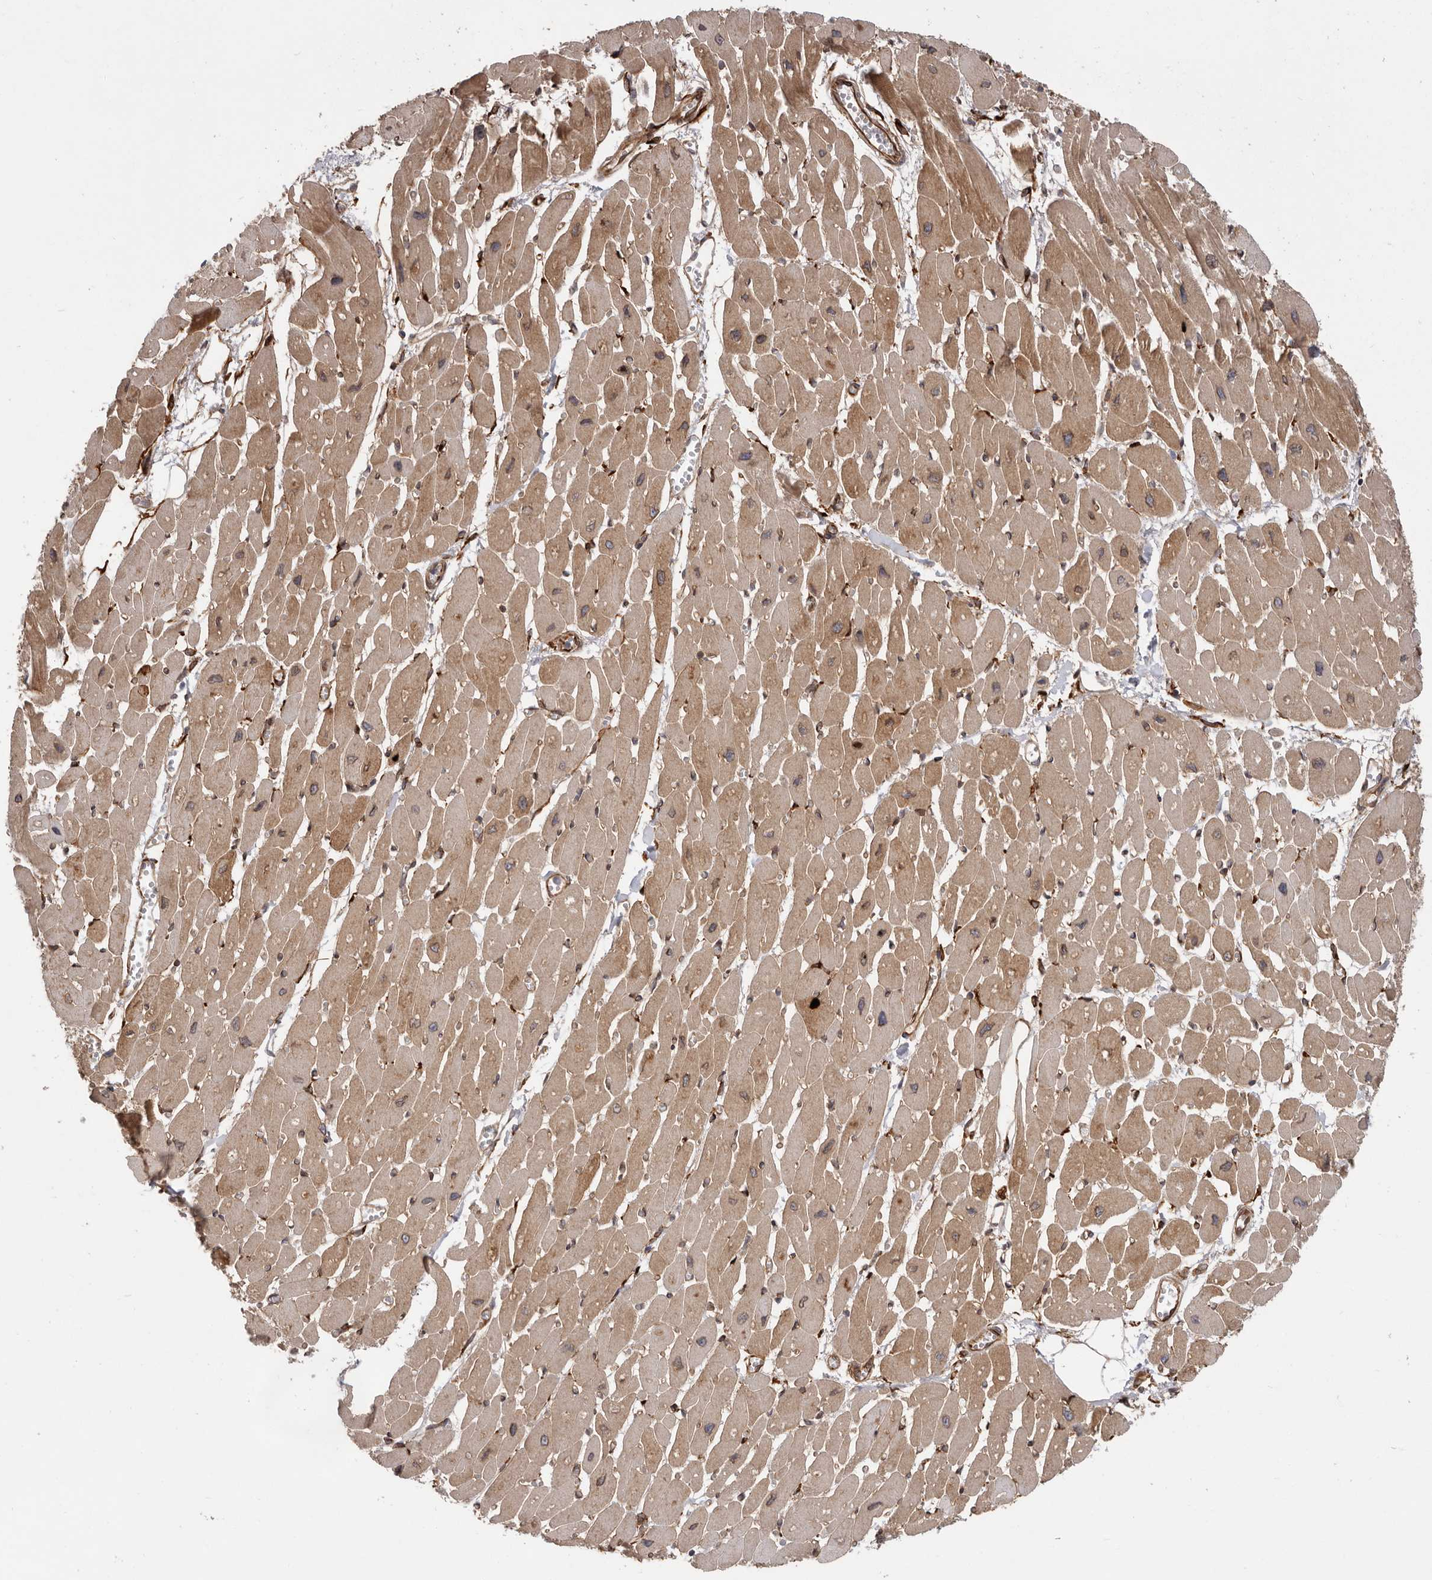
{"staining": {"intensity": "moderate", "quantity": ">75%", "location": "cytoplasmic/membranous"}, "tissue": "heart muscle", "cell_type": "Cardiomyocytes", "image_type": "normal", "snomed": [{"axis": "morphology", "description": "Normal tissue, NOS"}, {"axis": "topography", "description": "Heart"}], "caption": "Protein expression analysis of benign heart muscle demonstrates moderate cytoplasmic/membranous expression in about >75% of cardiomyocytes. The protein is stained brown, and the nuclei are stained in blue (DAB IHC with brightfield microscopy, high magnification).", "gene": "WDTC1", "patient": {"sex": "female", "age": 54}}